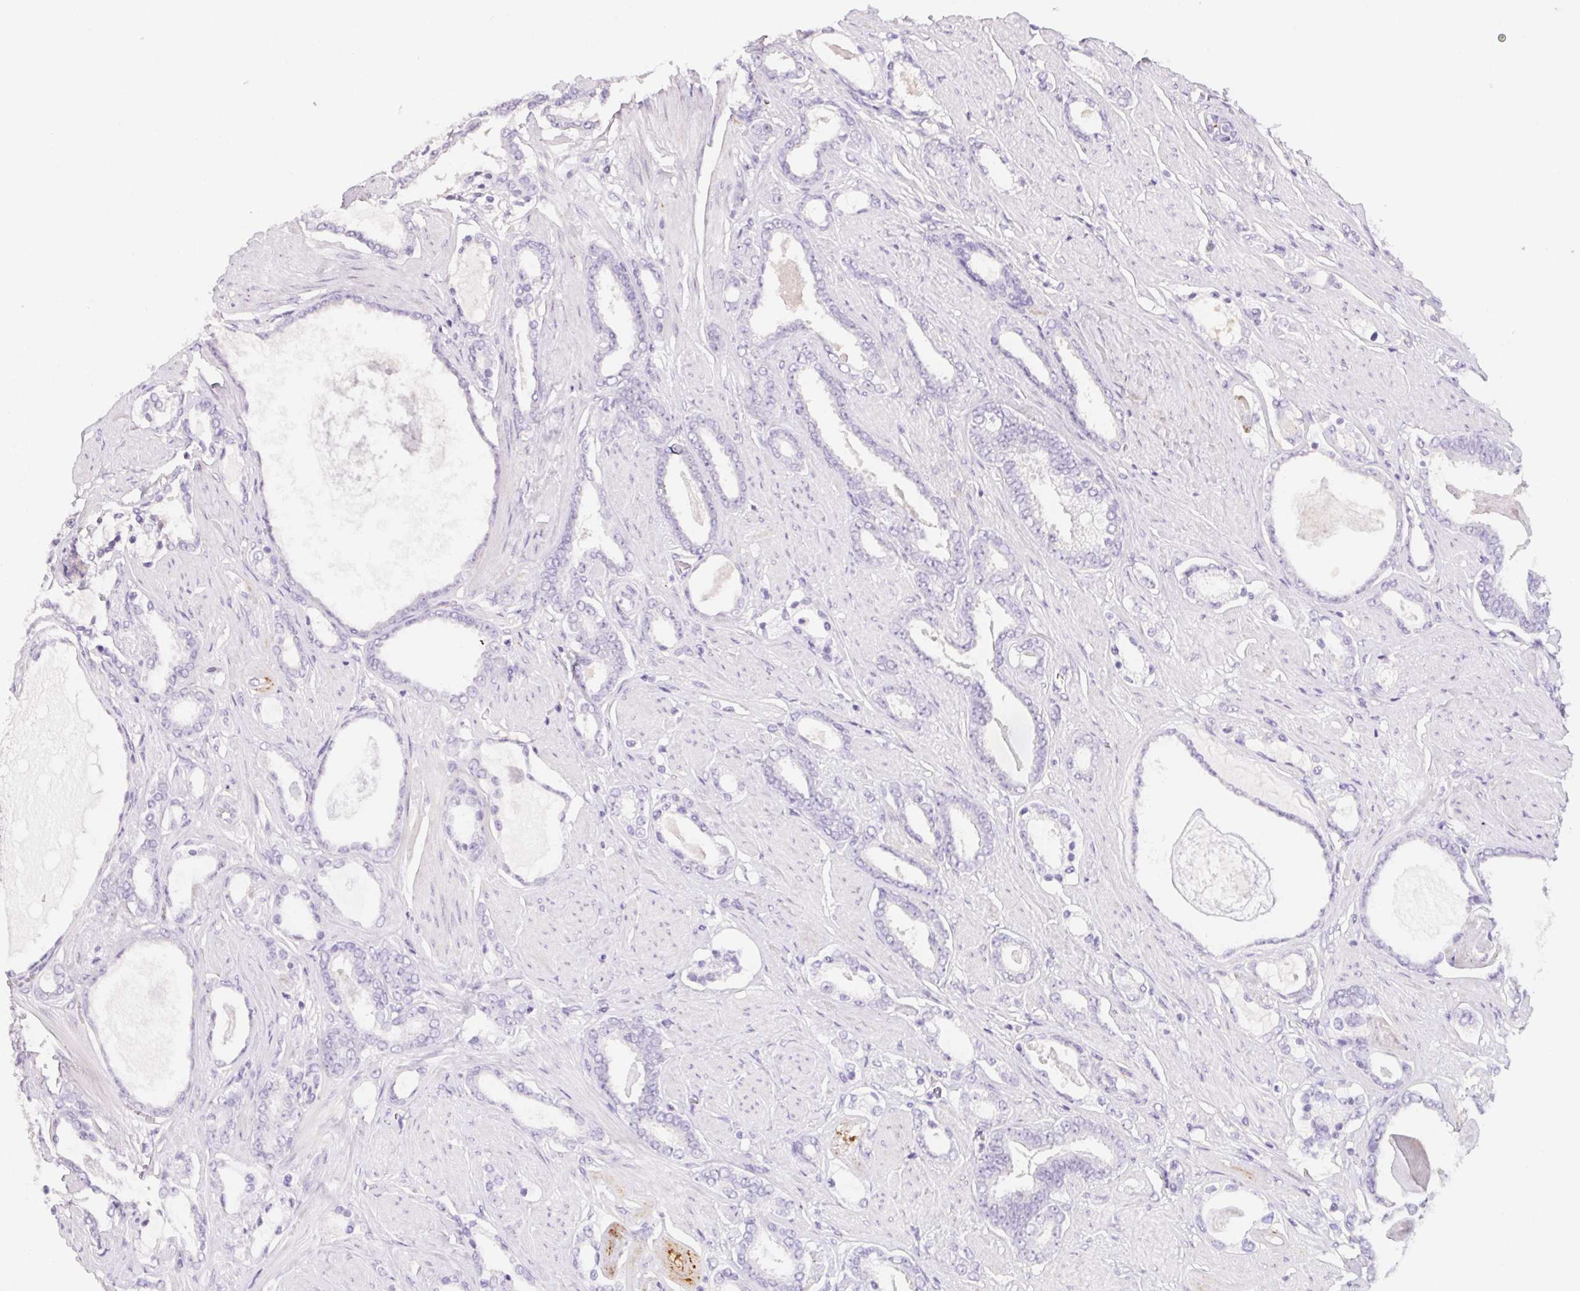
{"staining": {"intensity": "negative", "quantity": "none", "location": "none"}, "tissue": "prostate cancer", "cell_type": "Tumor cells", "image_type": "cancer", "snomed": [{"axis": "morphology", "description": "Adenocarcinoma, High grade"}, {"axis": "topography", "description": "Prostate"}], "caption": "A histopathology image of prostate cancer stained for a protein demonstrates no brown staining in tumor cells. (Immunohistochemistry, brightfield microscopy, high magnification).", "gene": "MYL4", "patient": {"sex": "male", "age": 63}}